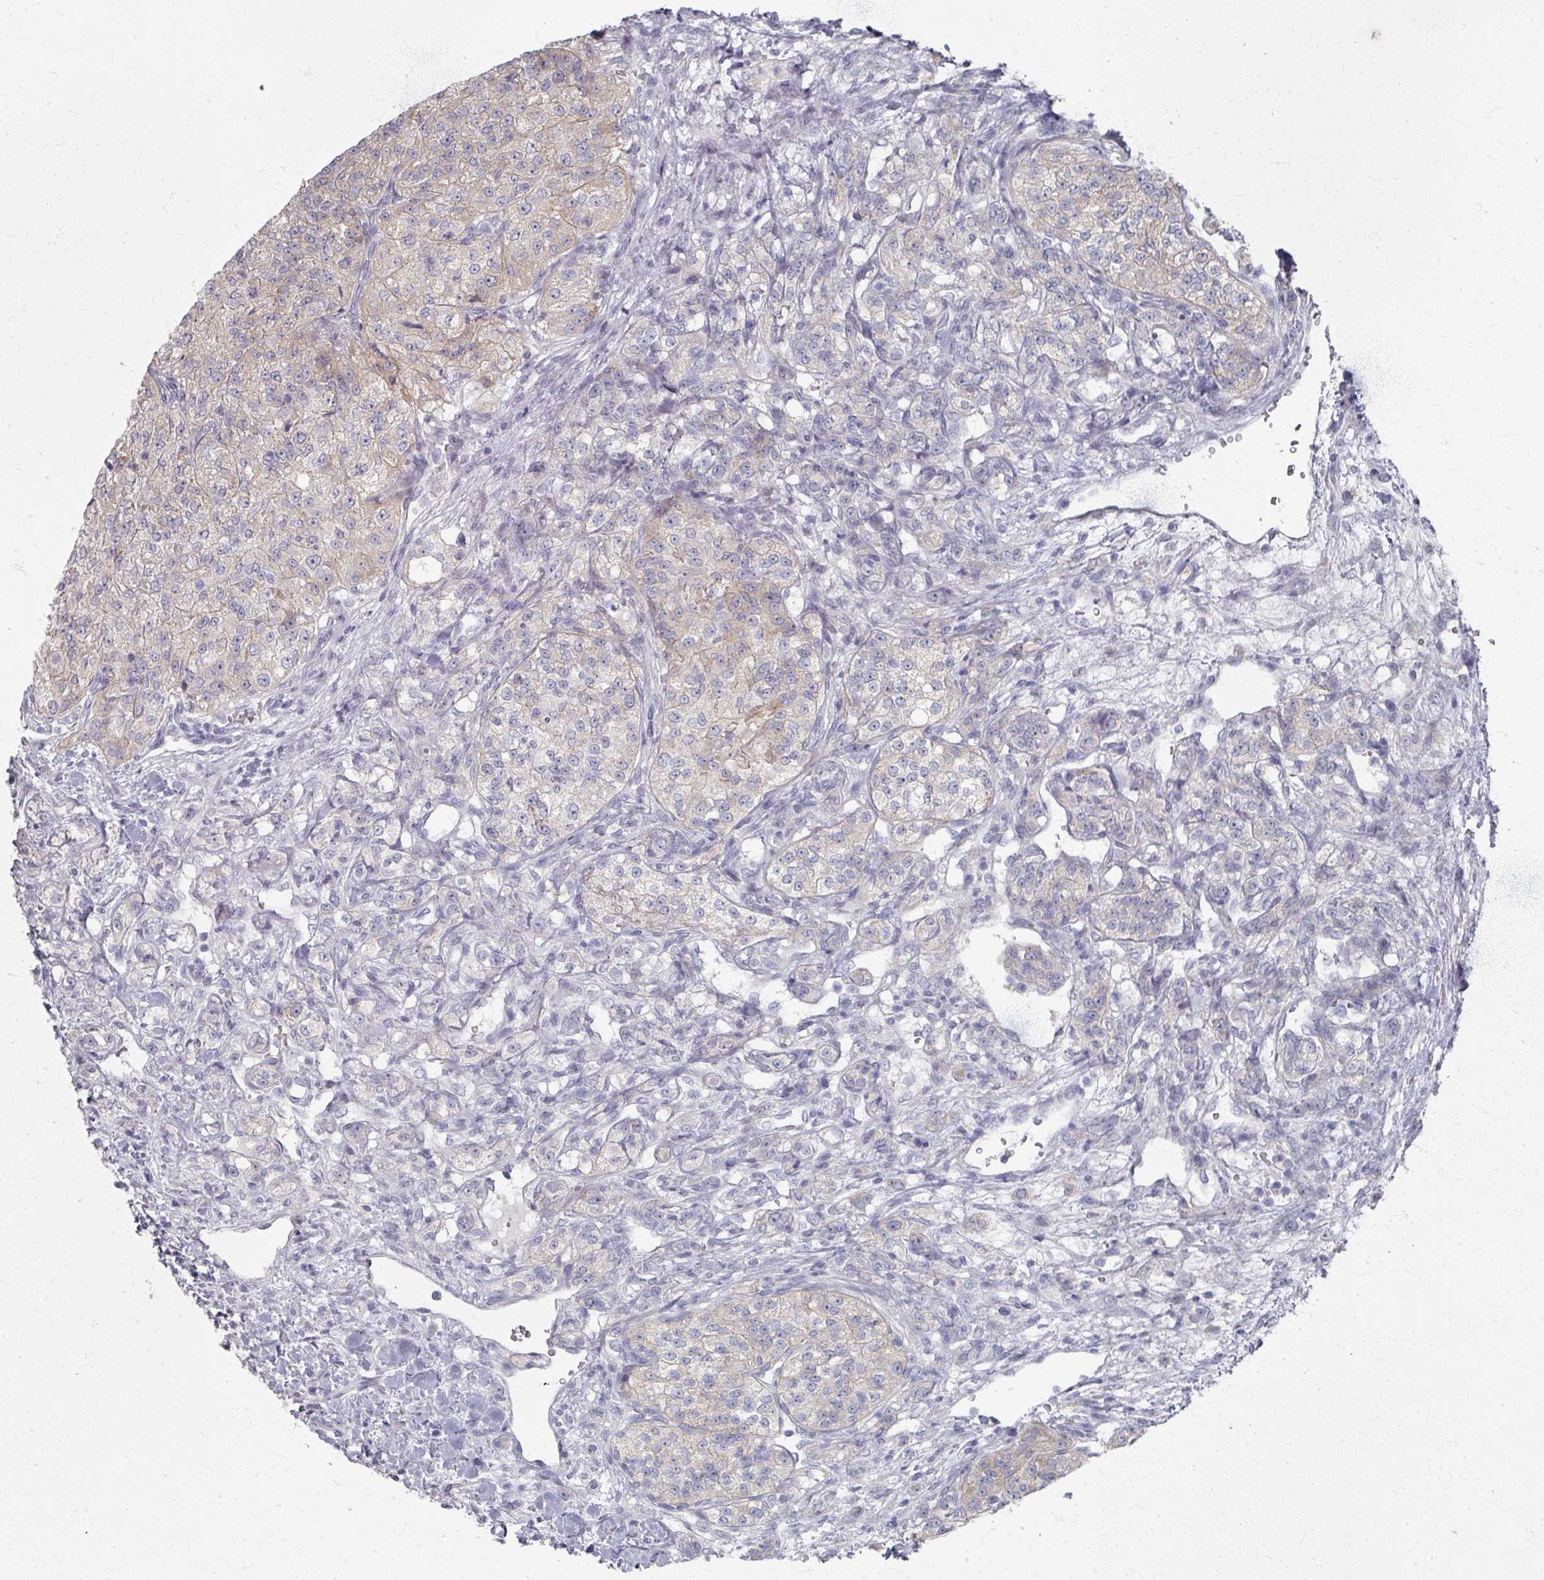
{"staining": {"intensity": "weak", "quantity": "25%-75%", "location": "cytoplasmic/membranous"}, "tissue": "renal cancer", "cell_type": "Tumor cells", "image_type": "cancer", "snomed": [{"axis": "morphology", "description": "Adenocarcinoma, NOS"}, {"axis": "topography", "description": "Kidney"}], "caption": "A high-resolution micrograph shows immunohistochemistry staining of renal cancer, which demonstrates weak cytoplasmic/membranous positivity in about 25%-75% of tumor cells.", "gene": "TTYH3", "patient": {"sex": "female", "age": 63}}